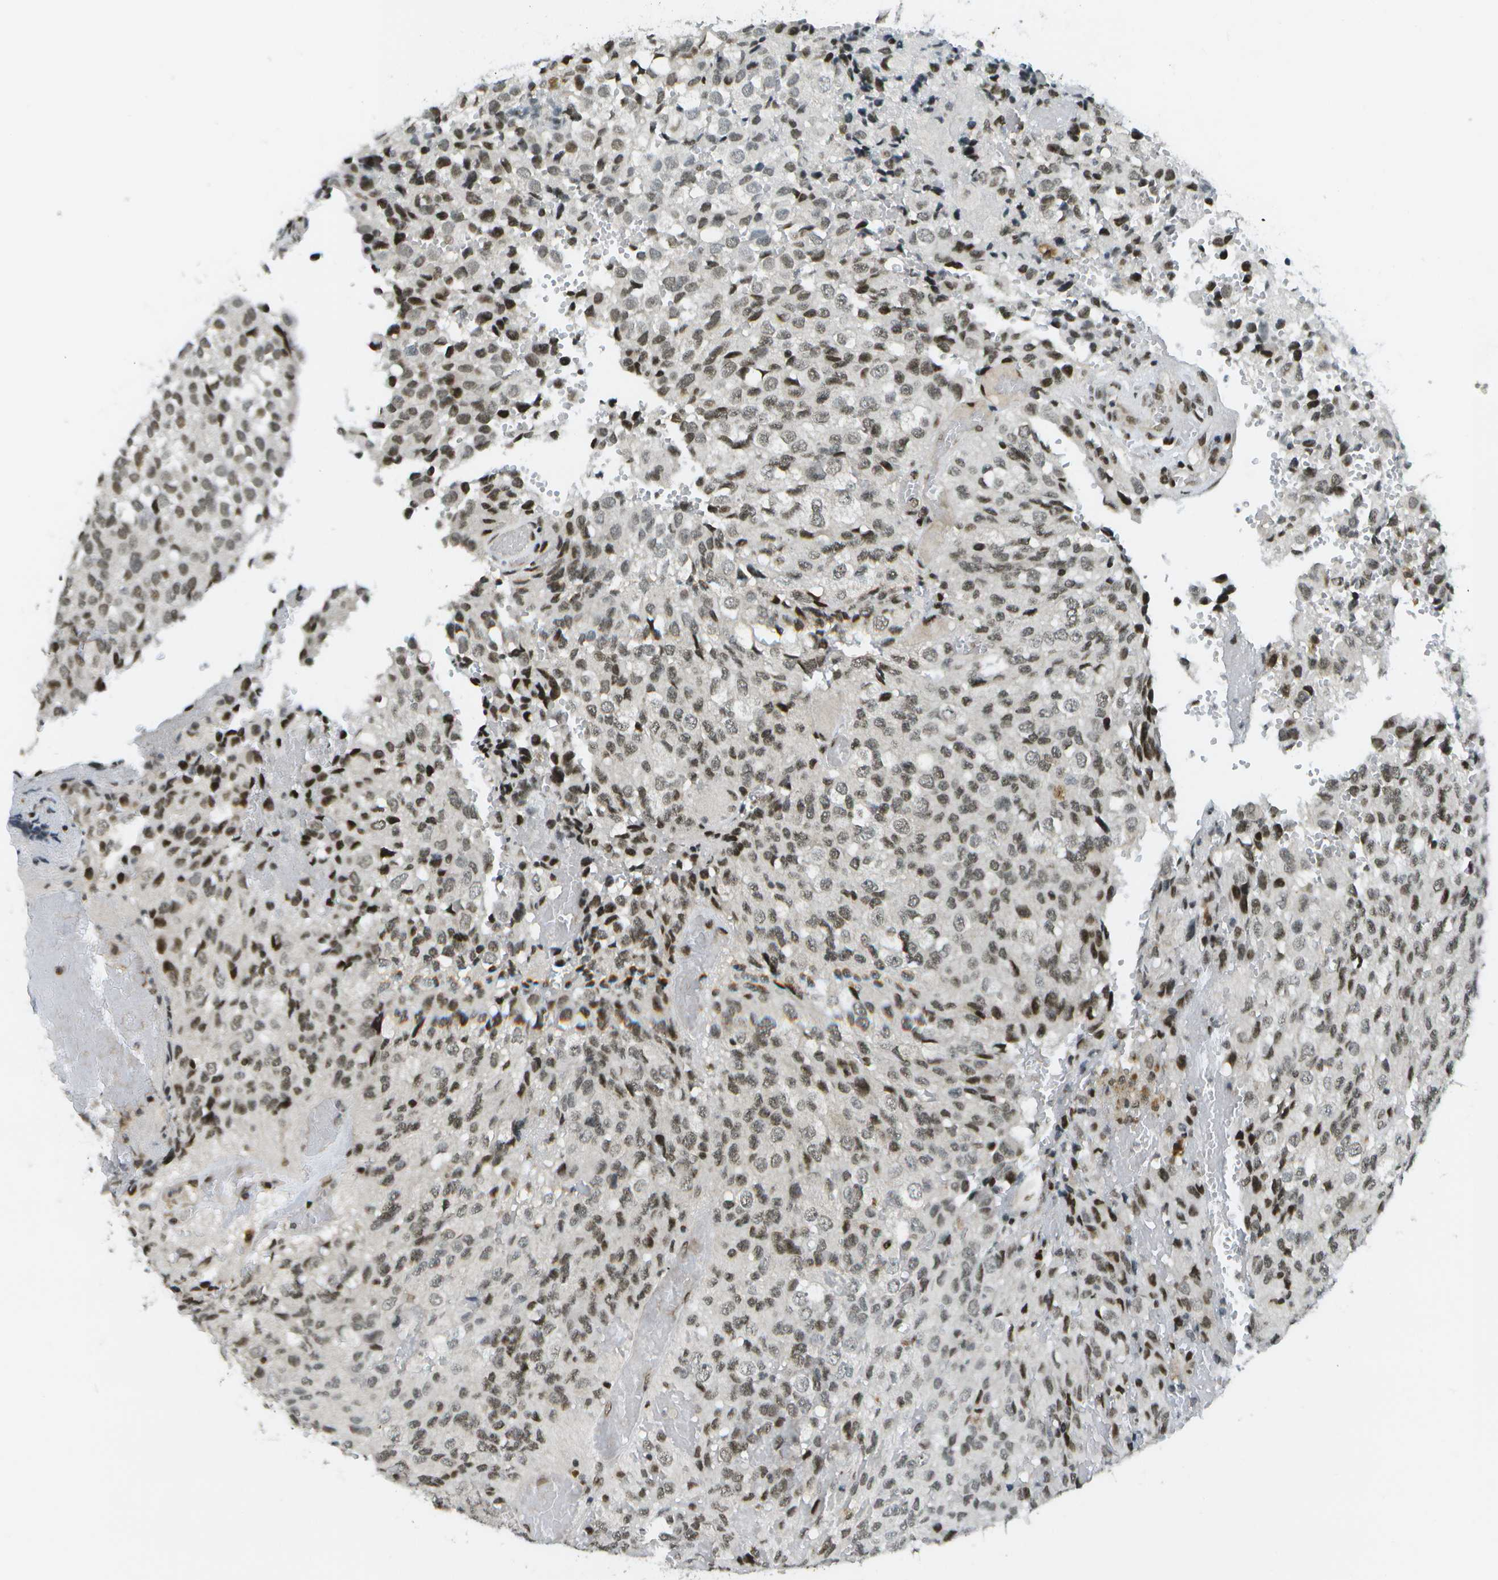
{"staining": {"intensity": "moderate", "quantity": "25%-75%", "location": "nuclear"}, "tissue": "glioma", "cell_type": "Tumor cells", "image_type": "cancer", "snomed": [{"axis": "morphology", "description": "Glioma, malignant, High grade"}, {"axis": "topography", "description": "Brain"}], "caption": "Human malignant glioma (high-grade) stained with a protein marker shows moderate staining in tumor cells.", "gene": "IRF7", "patient": {"sex": "male", "age": 32}}